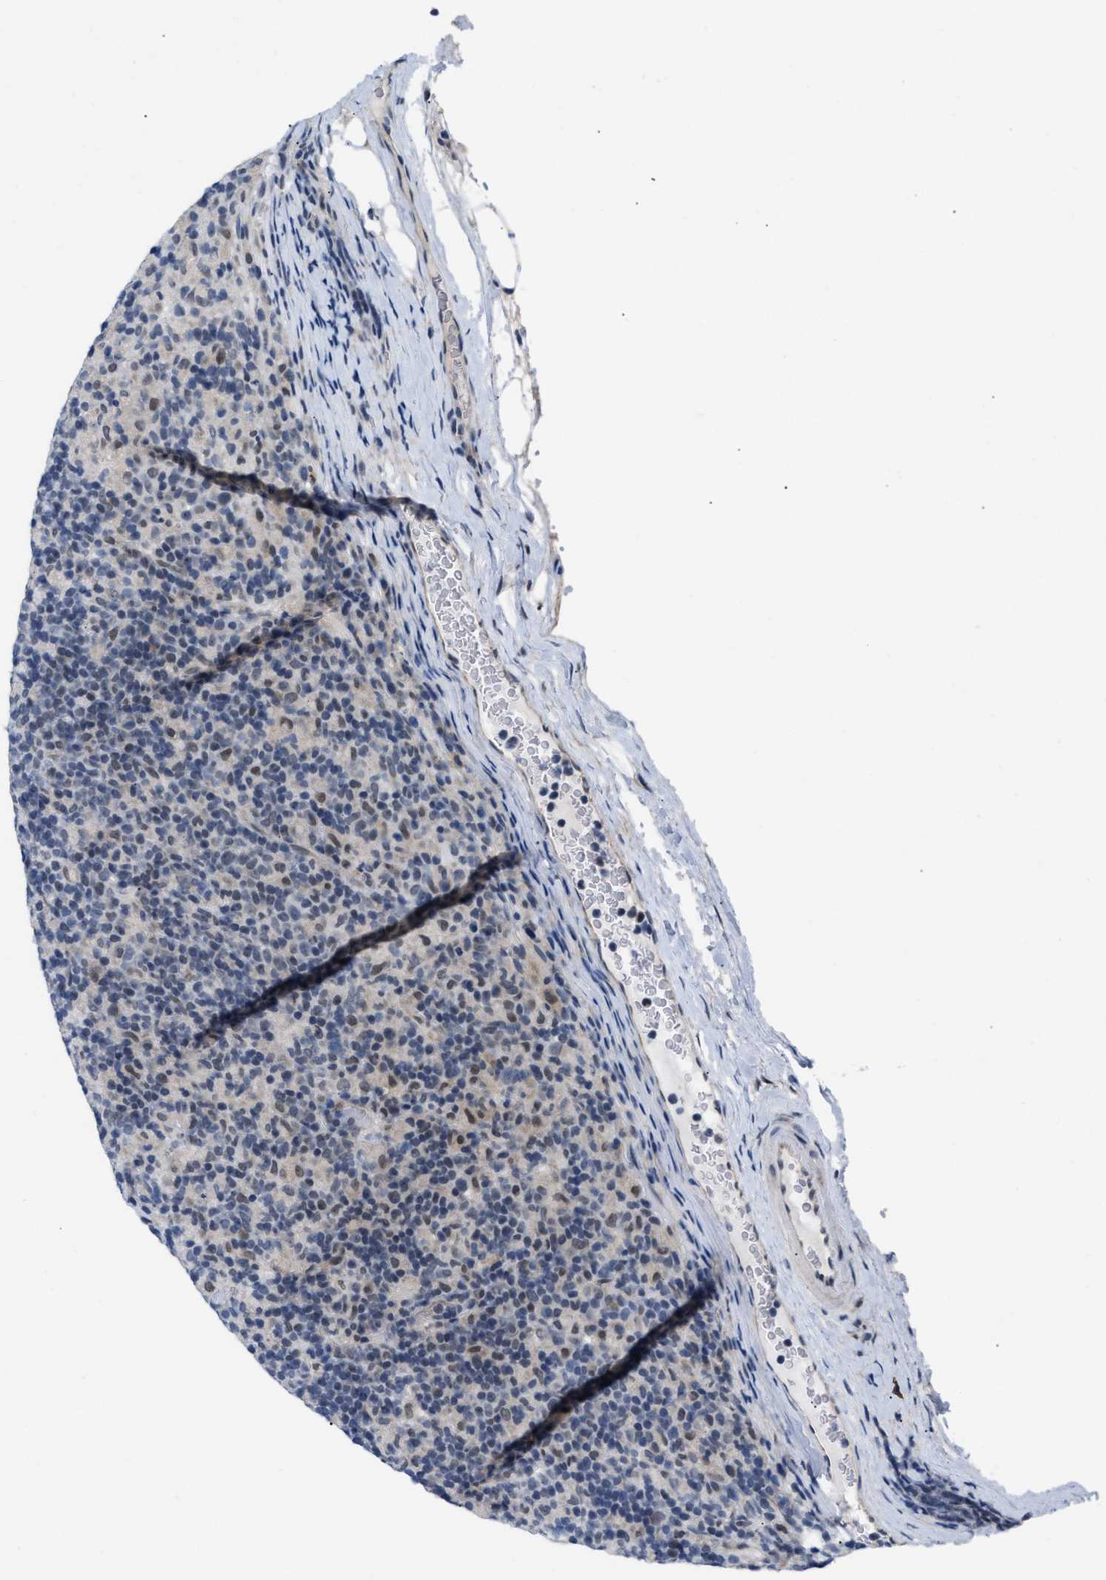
{"staining": {"intensity": "negative", "quantity": "none", "location": "none"}, "tissue": "lymphoma", "cell_type": "Tumor cells", "image_type": "cancer", "snomed": [{"axis": "morphology", "description": "Hodgkin's disease, NOS"}, {"axis": "topography", "description": "Lymph node"}], "caption": "The micrograph reveals no staining of tumor cells in lymphoma.", "gene": "TXNRD3", "patient": {"sex": "male", "age": 70}}